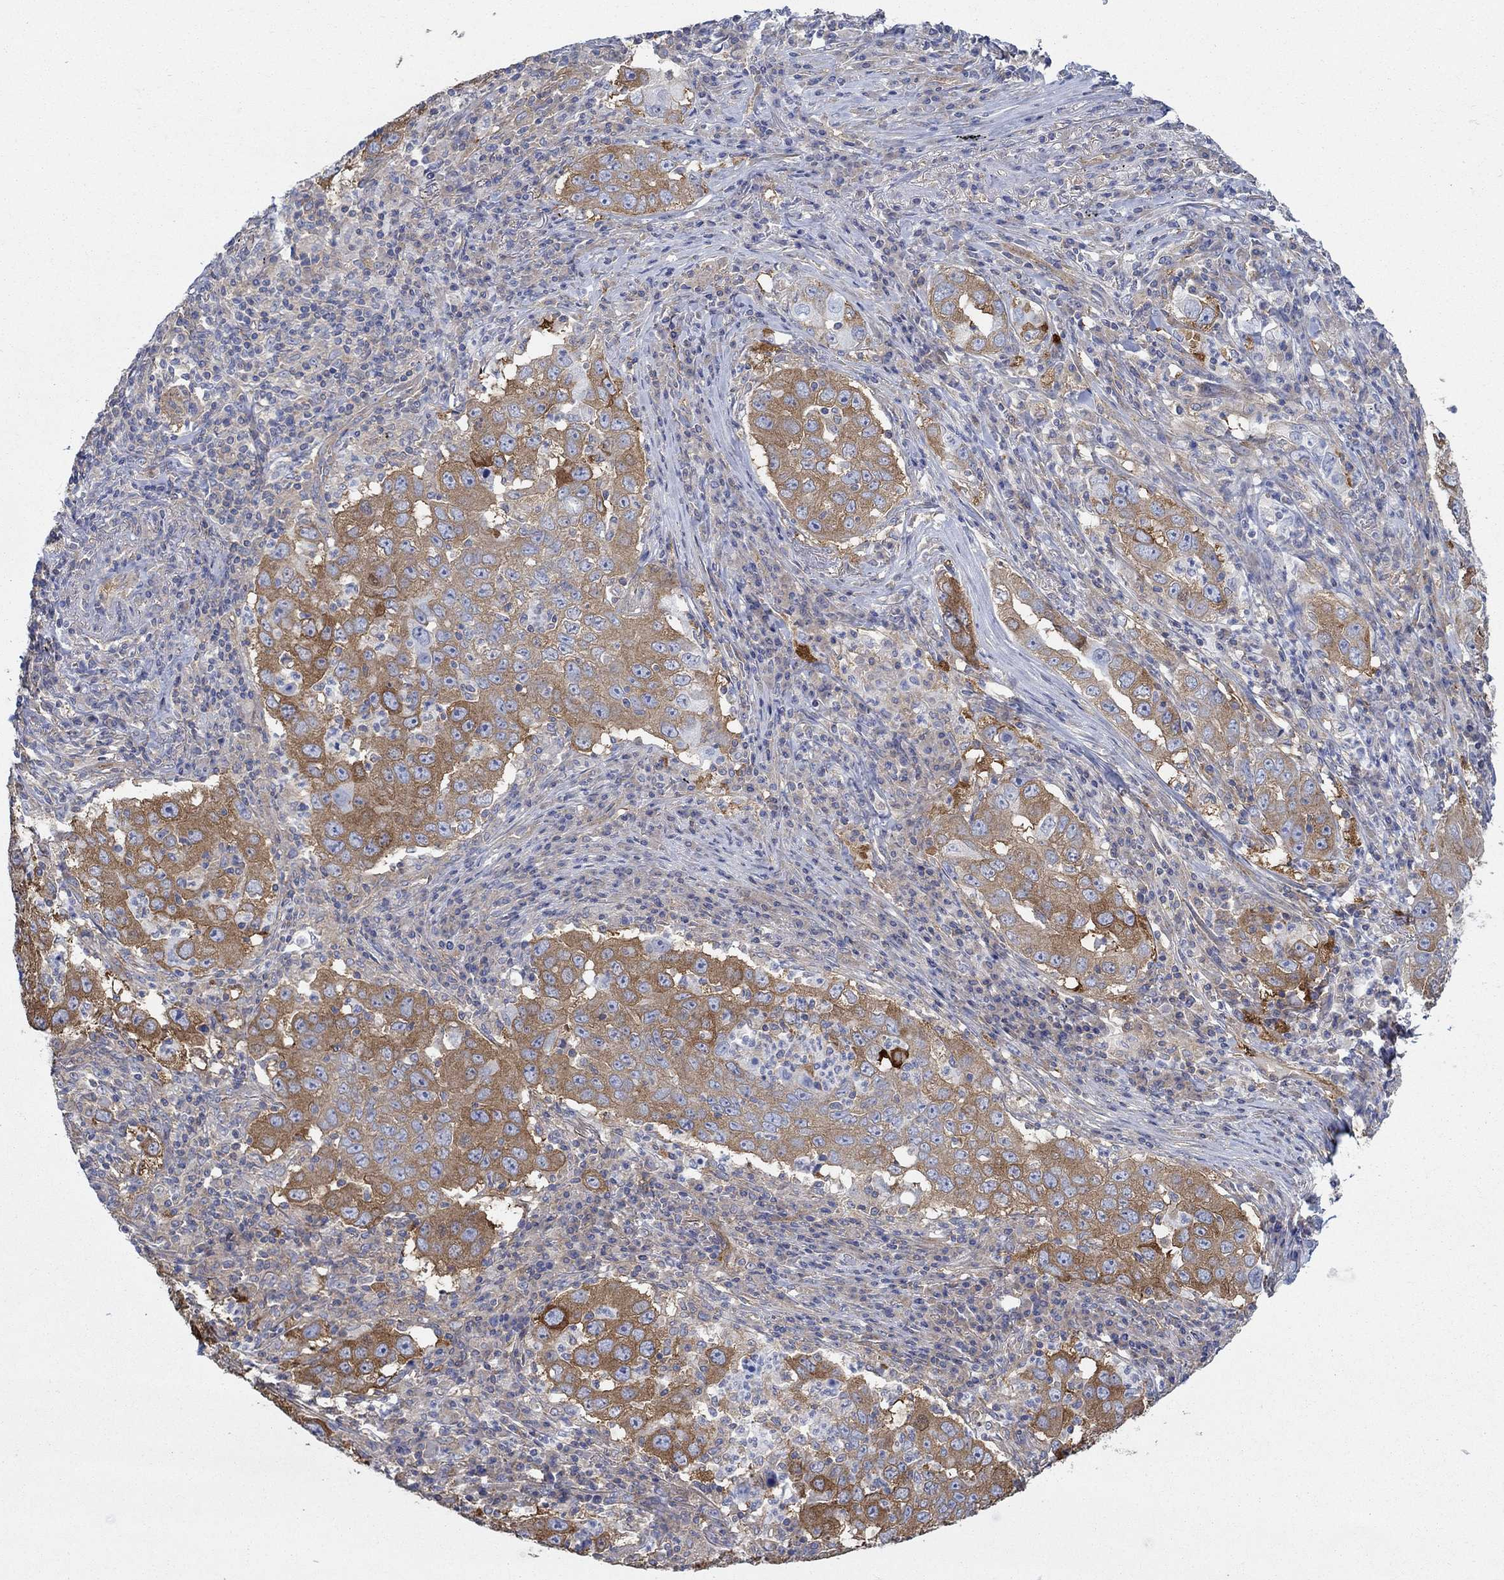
{"staining": {"intensity": "strong", "quantity": ">75%", "location": "cytoplasmic/membranous"}, "tissue": "lung cancer", "cell_type": "Tumor cells", "image_type": "cancer", "snomed": [{"axis": "morphology", "description": "Adenocarcinoma, NOS"}, {"axis": "topography", "description": "Lung"}], "caption": "Strong cytoplasmic/membranous protein expression is present in about >75% of tumor cells in adenocarcinoma (lung). Immunohistochemistry stains the protein in brown and the nuclei are stained blue.", "gene": "SPAG9", "patient": {"sex": "male", "age": 73}}